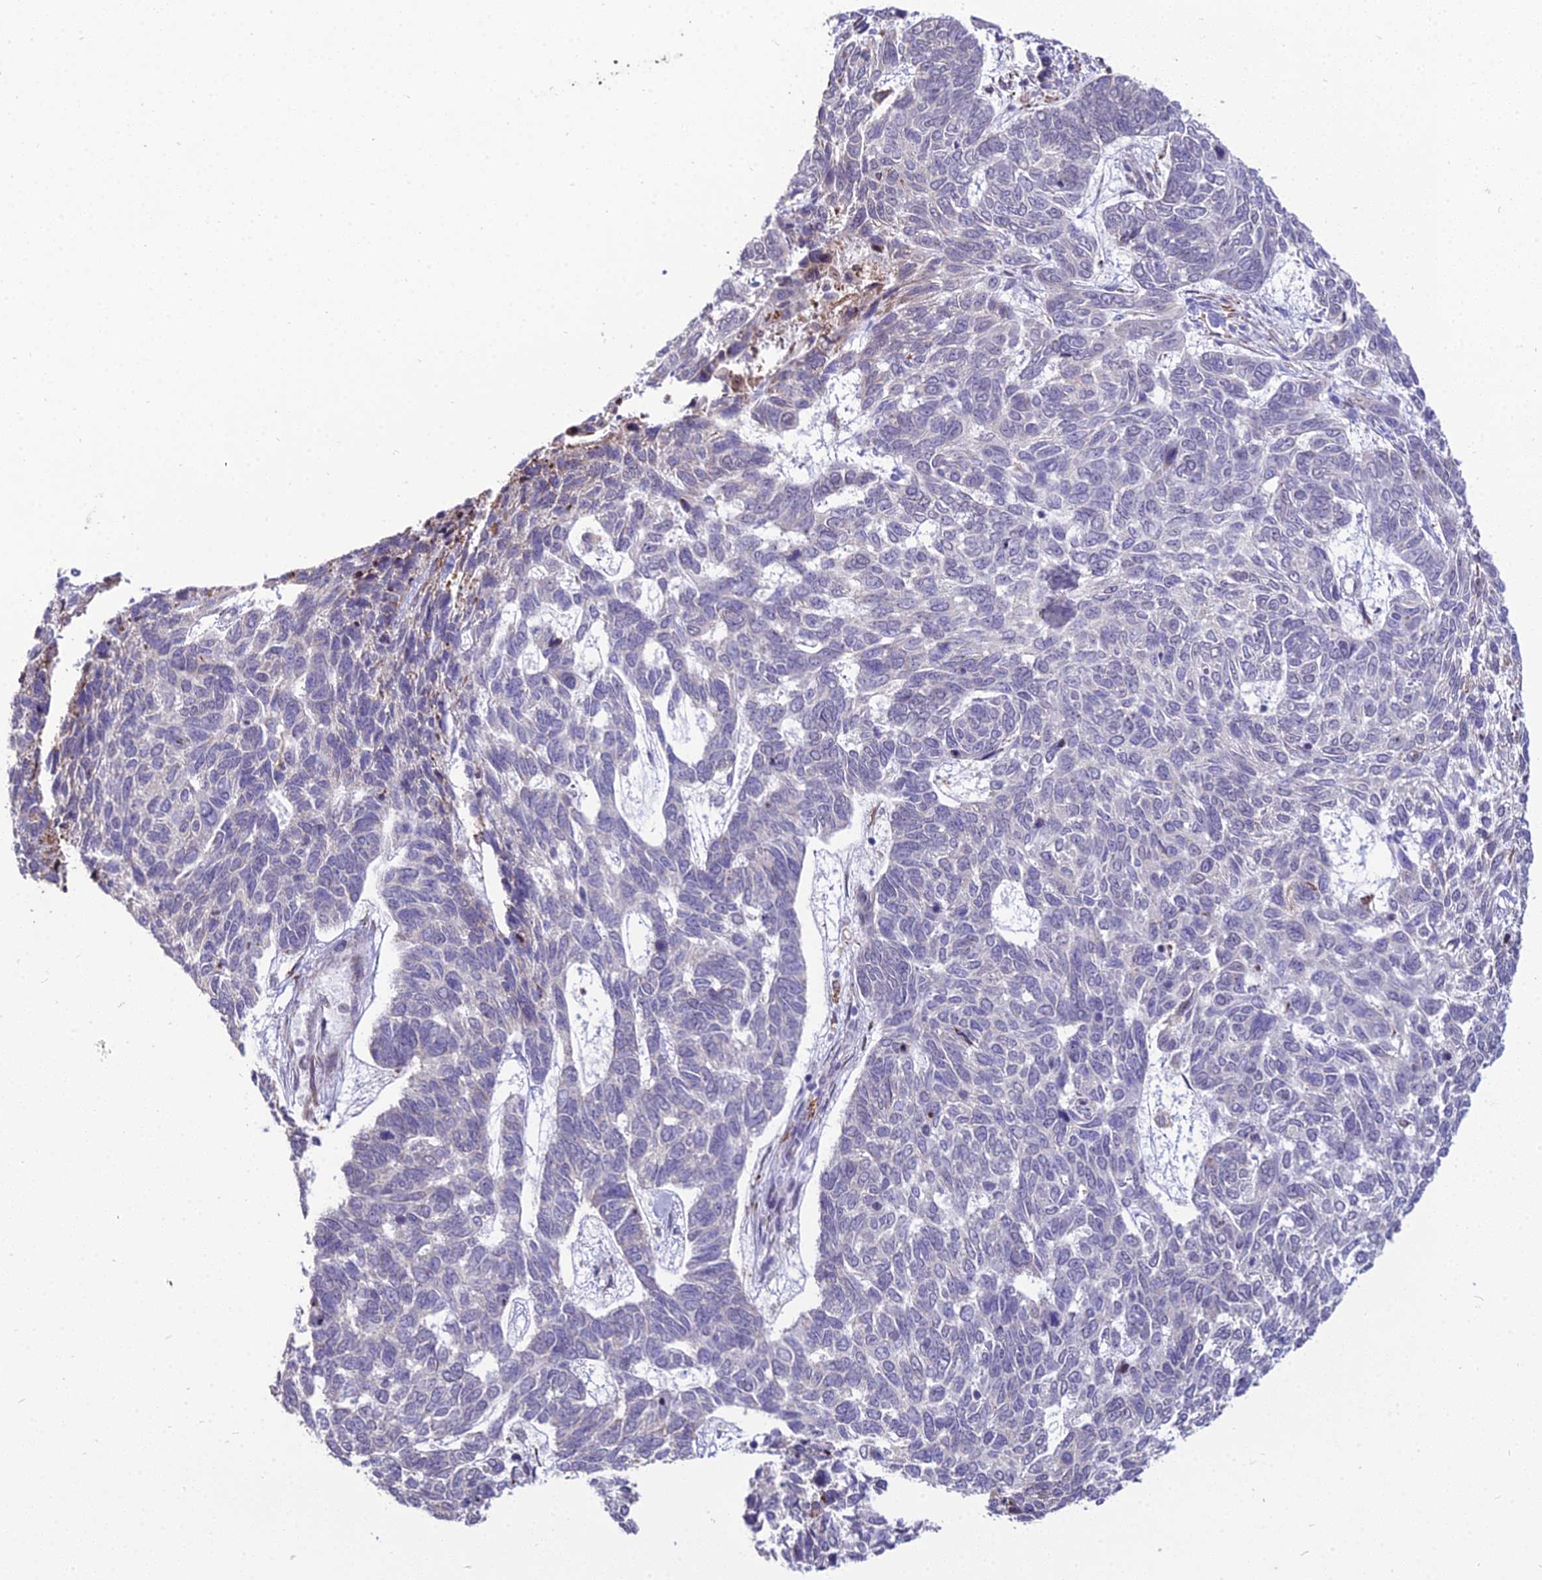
{"staining": {"intensity": "negative", "quantity": "none", "location": "none"}, "tissue": "skin cancer", "cell_type": "Tumor cells", "image_type": "cancer", "snomed": [{"axis": "morphology", "description": "Basal cell carcinoma"}, {"axis": "topography", "description": "Skin"}], "caption": "The micrograph displays no significant staining in tumor cells of skin cancer (basal cell carcinoma).", "gene": "TROAP", "patient": {"sex": "female", "age": 65}}